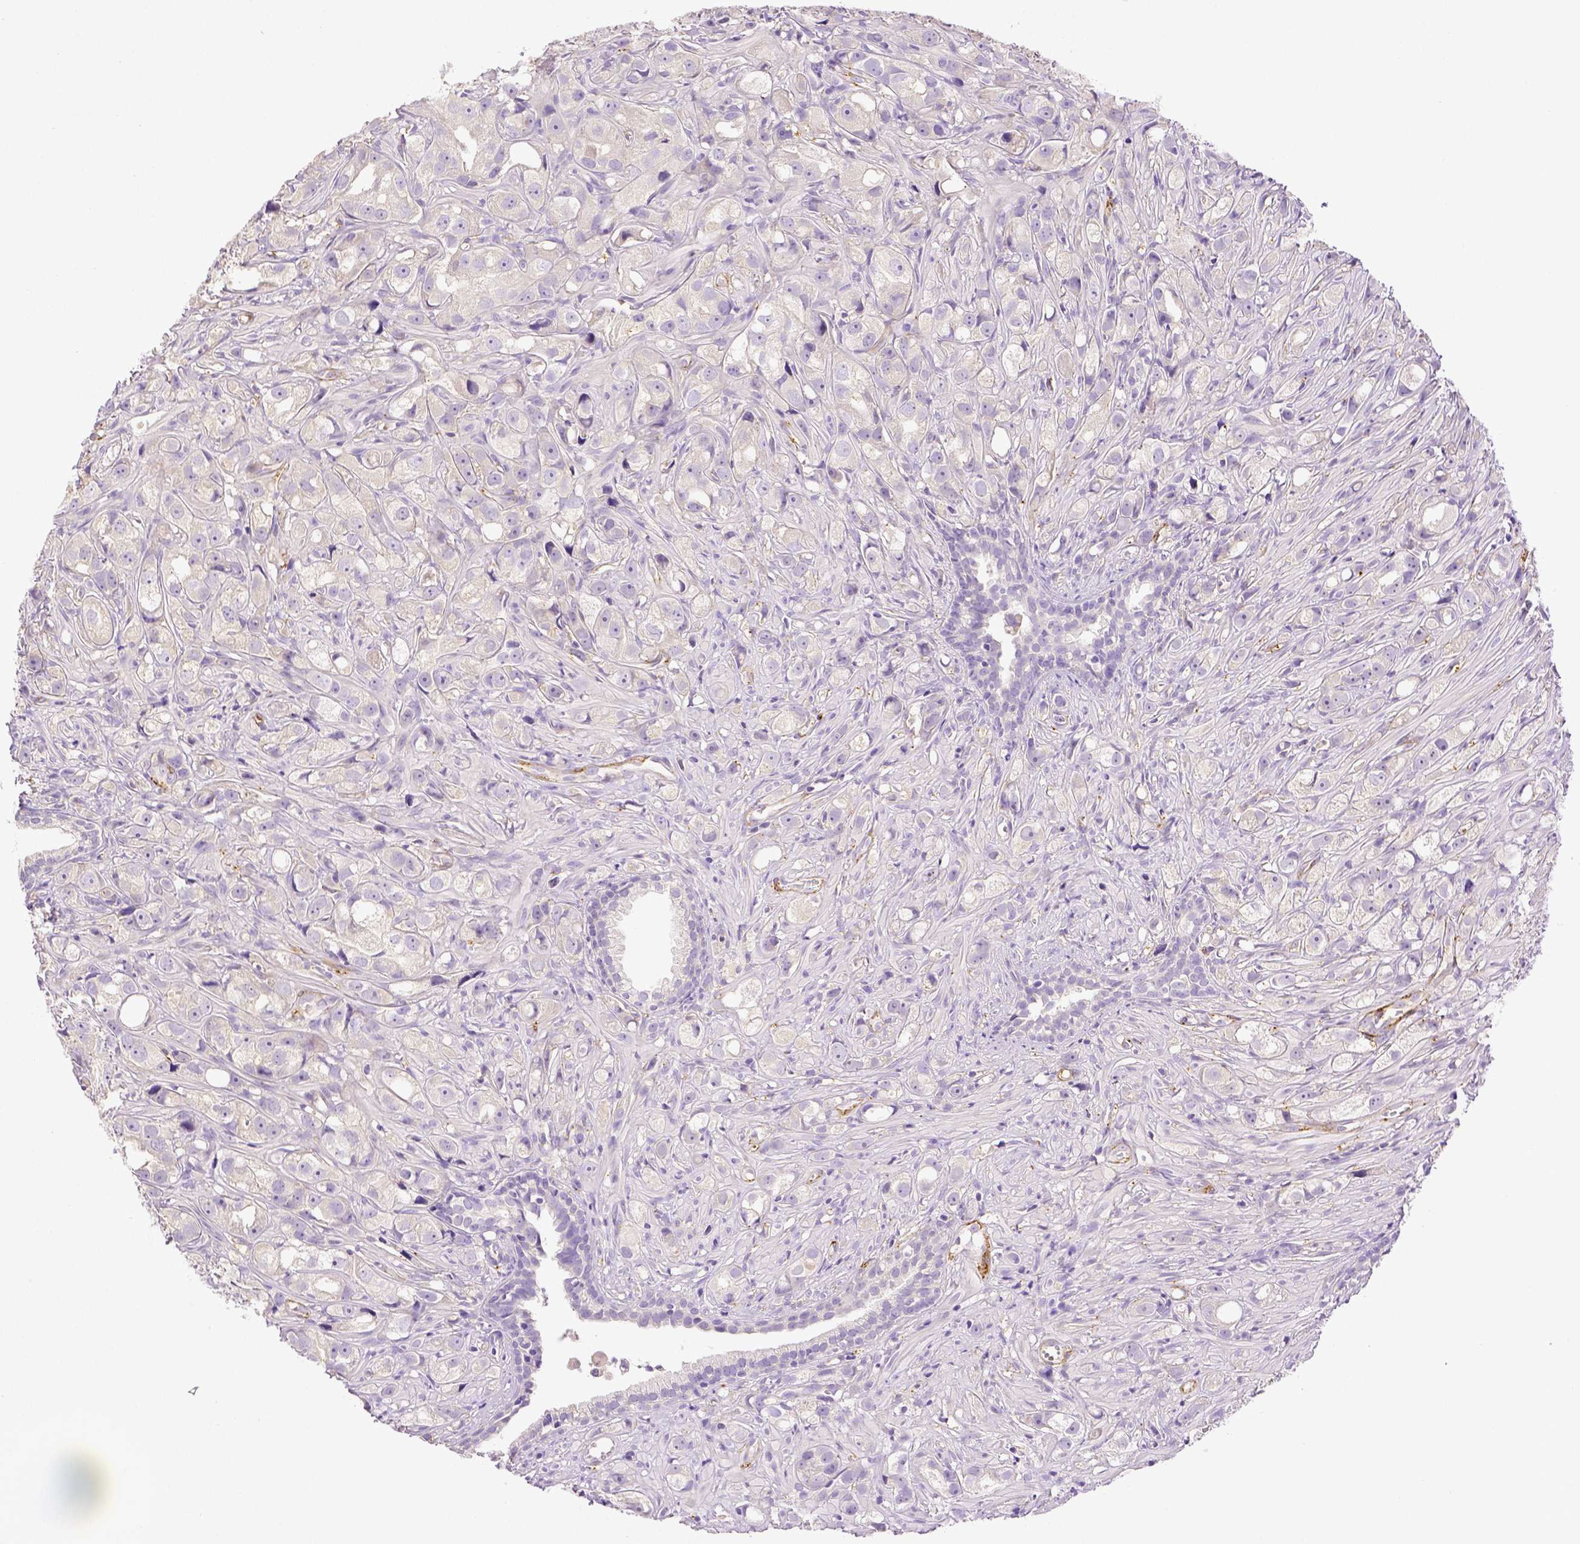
{"staining": {"intensity": "negative", "quantity": "none", "location": "none"}, "tissue": "prostate cancer", "cell_type": "Tumor cells", "image_type": "cancer", "snomed": [{"axis": "morphology", "description": "Adenocarcinoma, High grade"}, {"axis": "topography", "description": "Prostate"}], "caption": "A high-resolution photomicrograph shows immunohistochemistry (IHC) staining of high-grade adenocarcinoma (prostate), which reveals no significant positivity in tumor cells. Brightfield microscopy of immunohistochemistry (IHC) stained with DAB (brown) and hematoxylin (blue), captured at high magnification.", "gene": "THY1", "patient": {"sex": "male", "age": 75}}